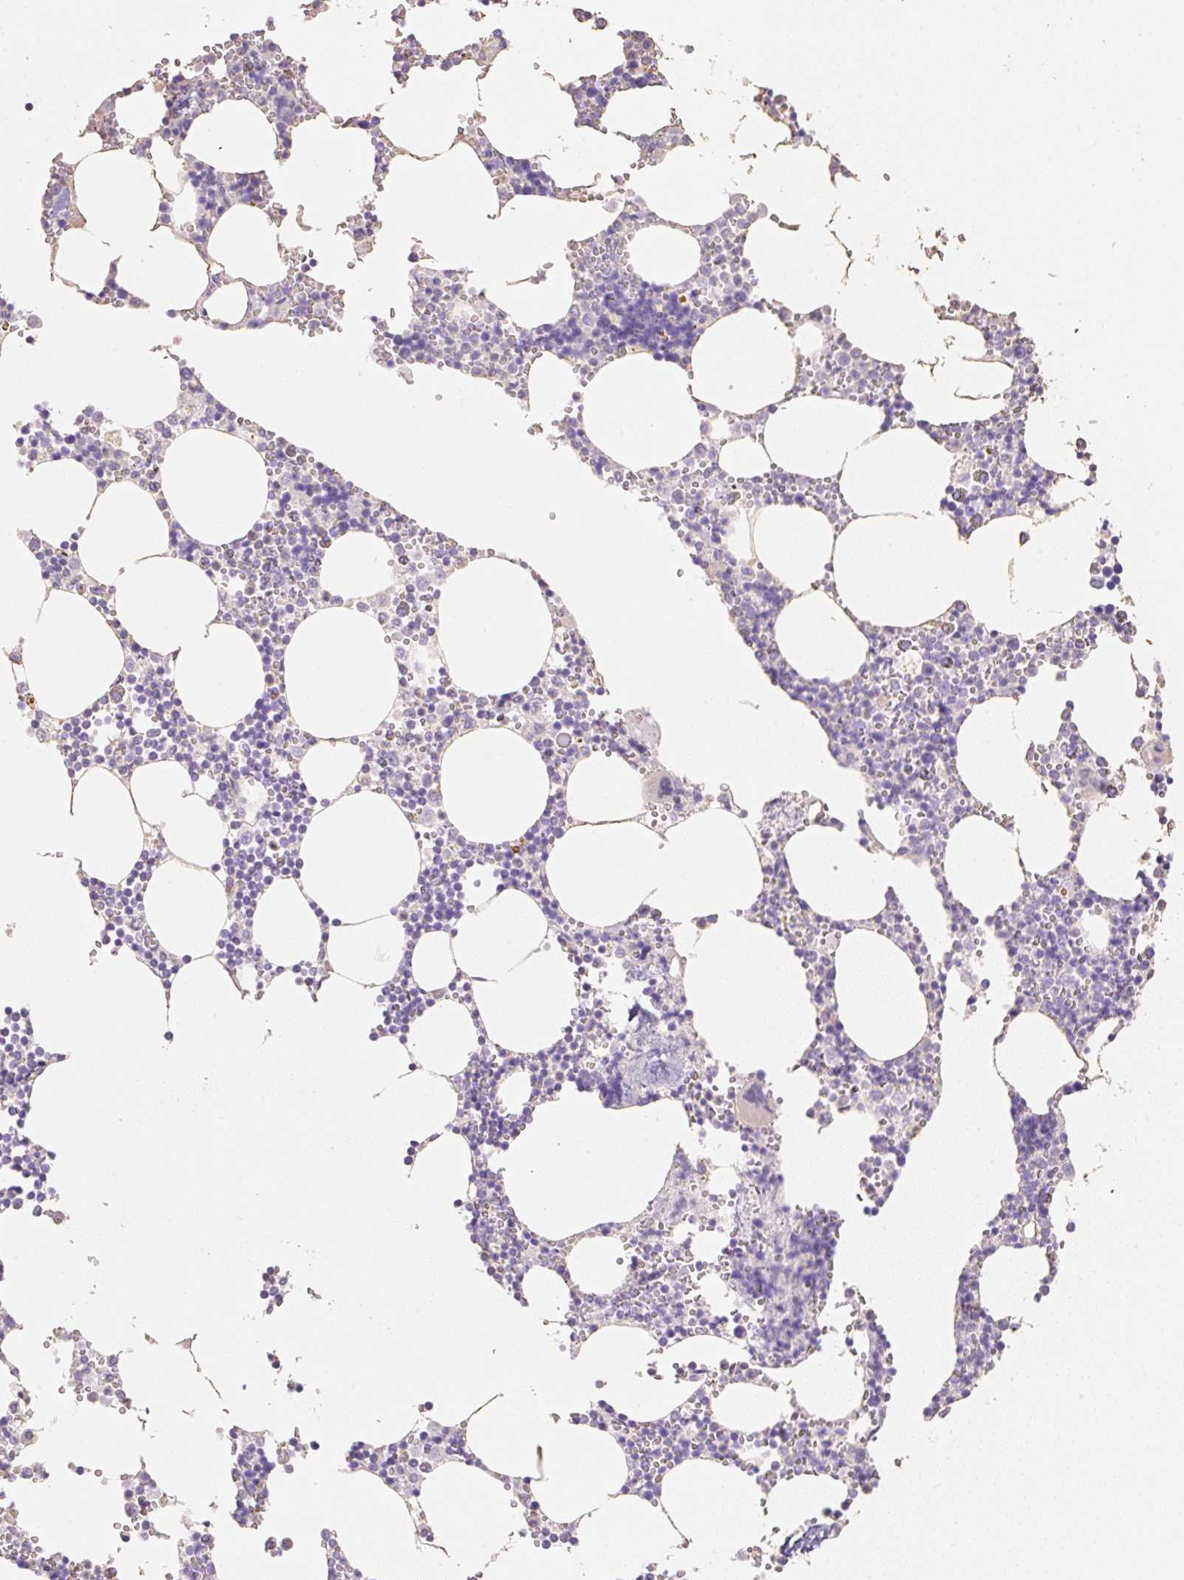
{"staining": {"intensity": "negative", "quantity": "none", "location": "none"}, "tissue": "bone marrow", "cell_type": "Hematopoietic cells", "image_type": "normal", "snomed": [{"axis": "morphology", "description": "Normal tissue, NOS"}, {"axis": "topography", "description": "Bone marrow"}], "caption": "Hematopoietic cells show no significant staining in benign bone marrow. (Immunohistochemistry (ihc), brightfield microscopy, high magnification).", "gene": "MBOAT7", "patient": {"sex": "male", "age": 54}}